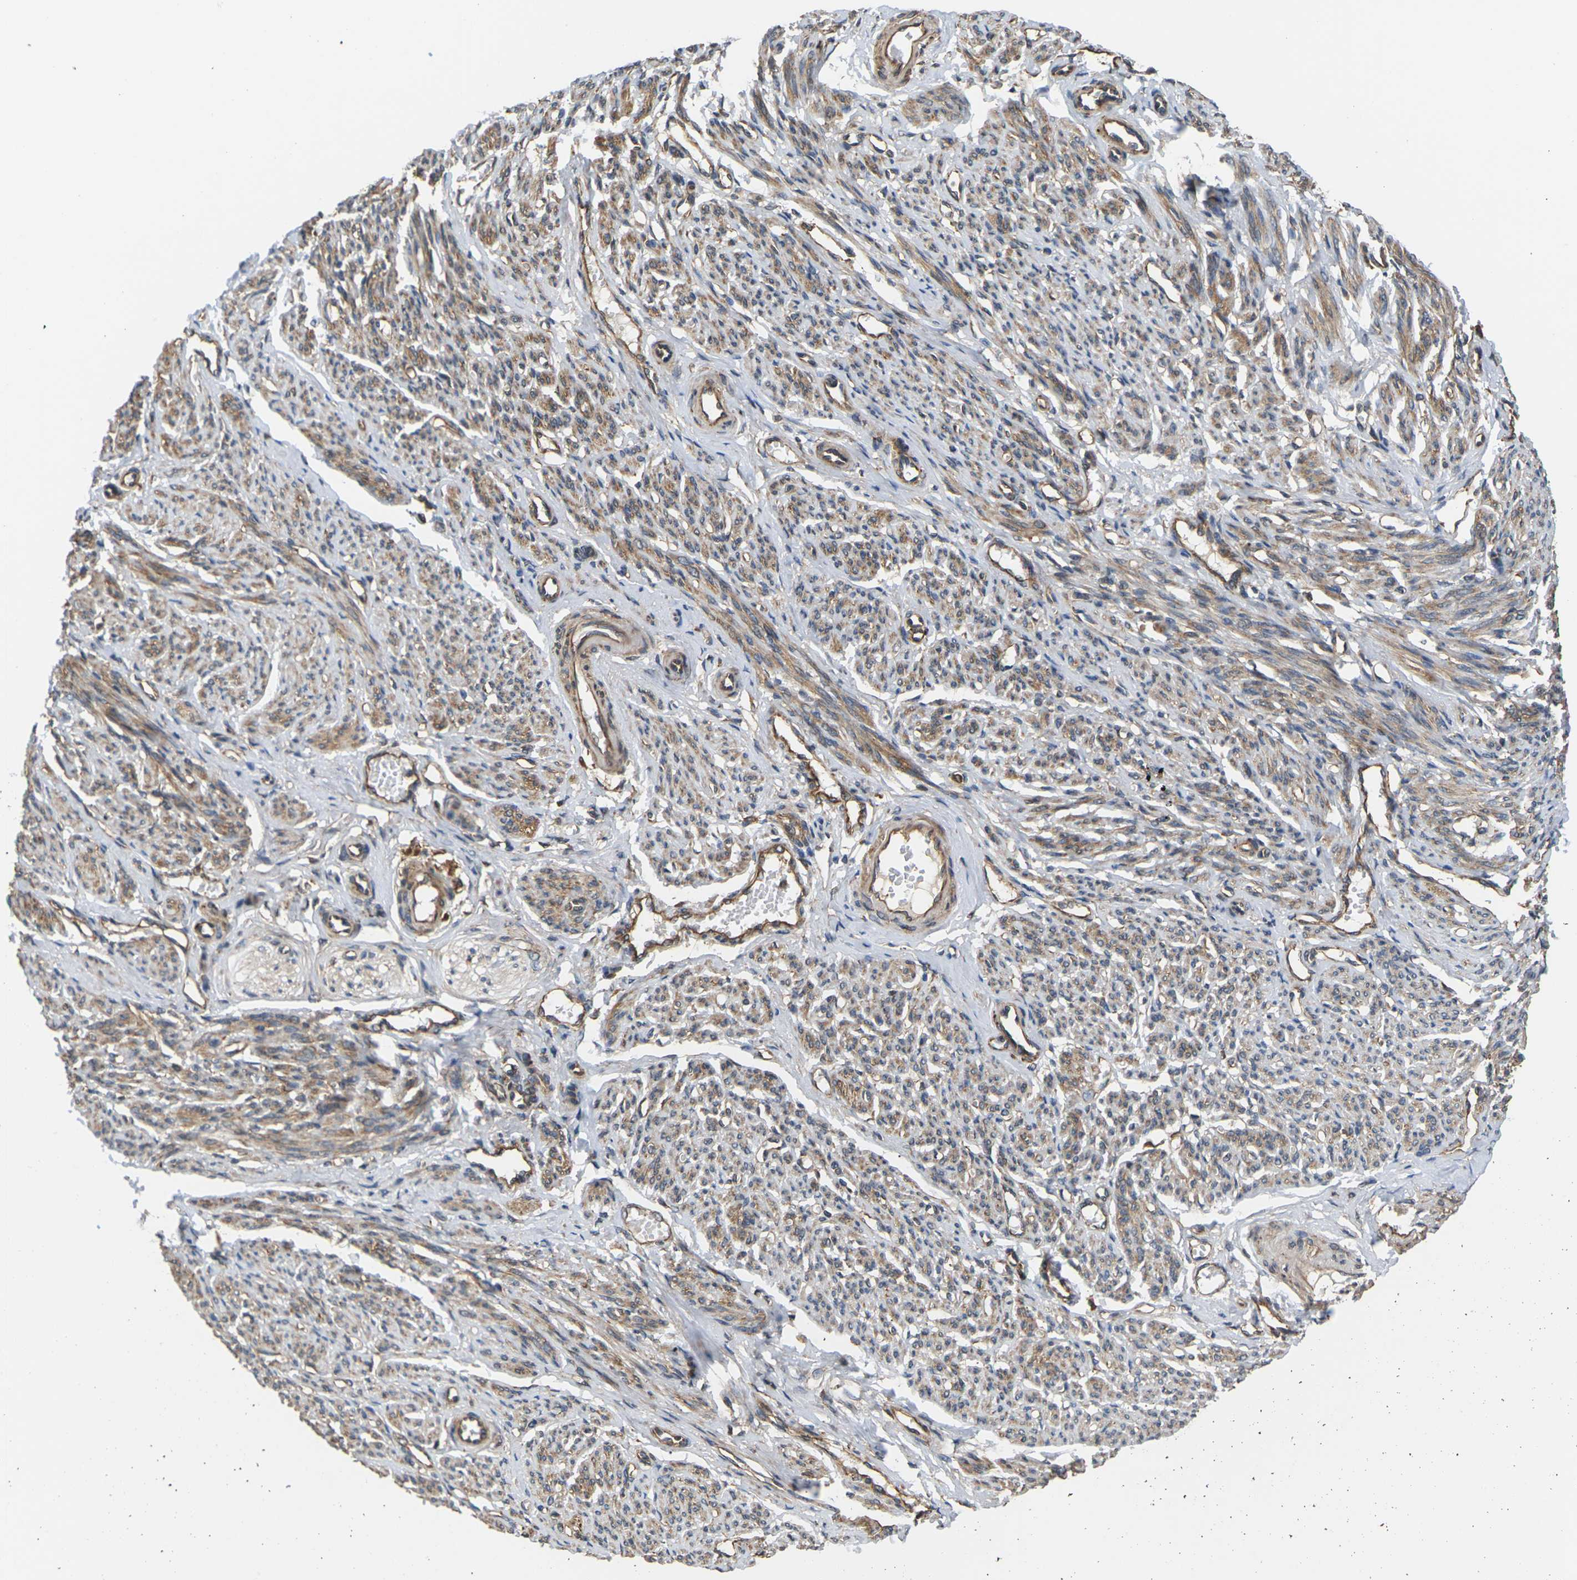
{"staining": {"intensity": "moderate", "quantity": ">75%", "location": "cytoplasmic/membranous"}, "tissue": "smooth muscle", "cell_type": "Smooth muscle cells", "image_type": "normal", "snomed": [{"axis": "morphology", "description": "Normal tissue, NOS"}, {"axis": "topography", "description": "Smooth muscle"}], "caption": "Protein expression by immunohistochemistry (IHC) shows moderate cytoplasmic/membranous staining in approximately >75% of smooth muscle cells in benign smooth muscle. (DAB (3,3'-diaminobenzidine) IHC, brown staining for protein, blue staining for nuclei).", "gene": "NRAS", "patient": {"sex": "female", "age": 65}}